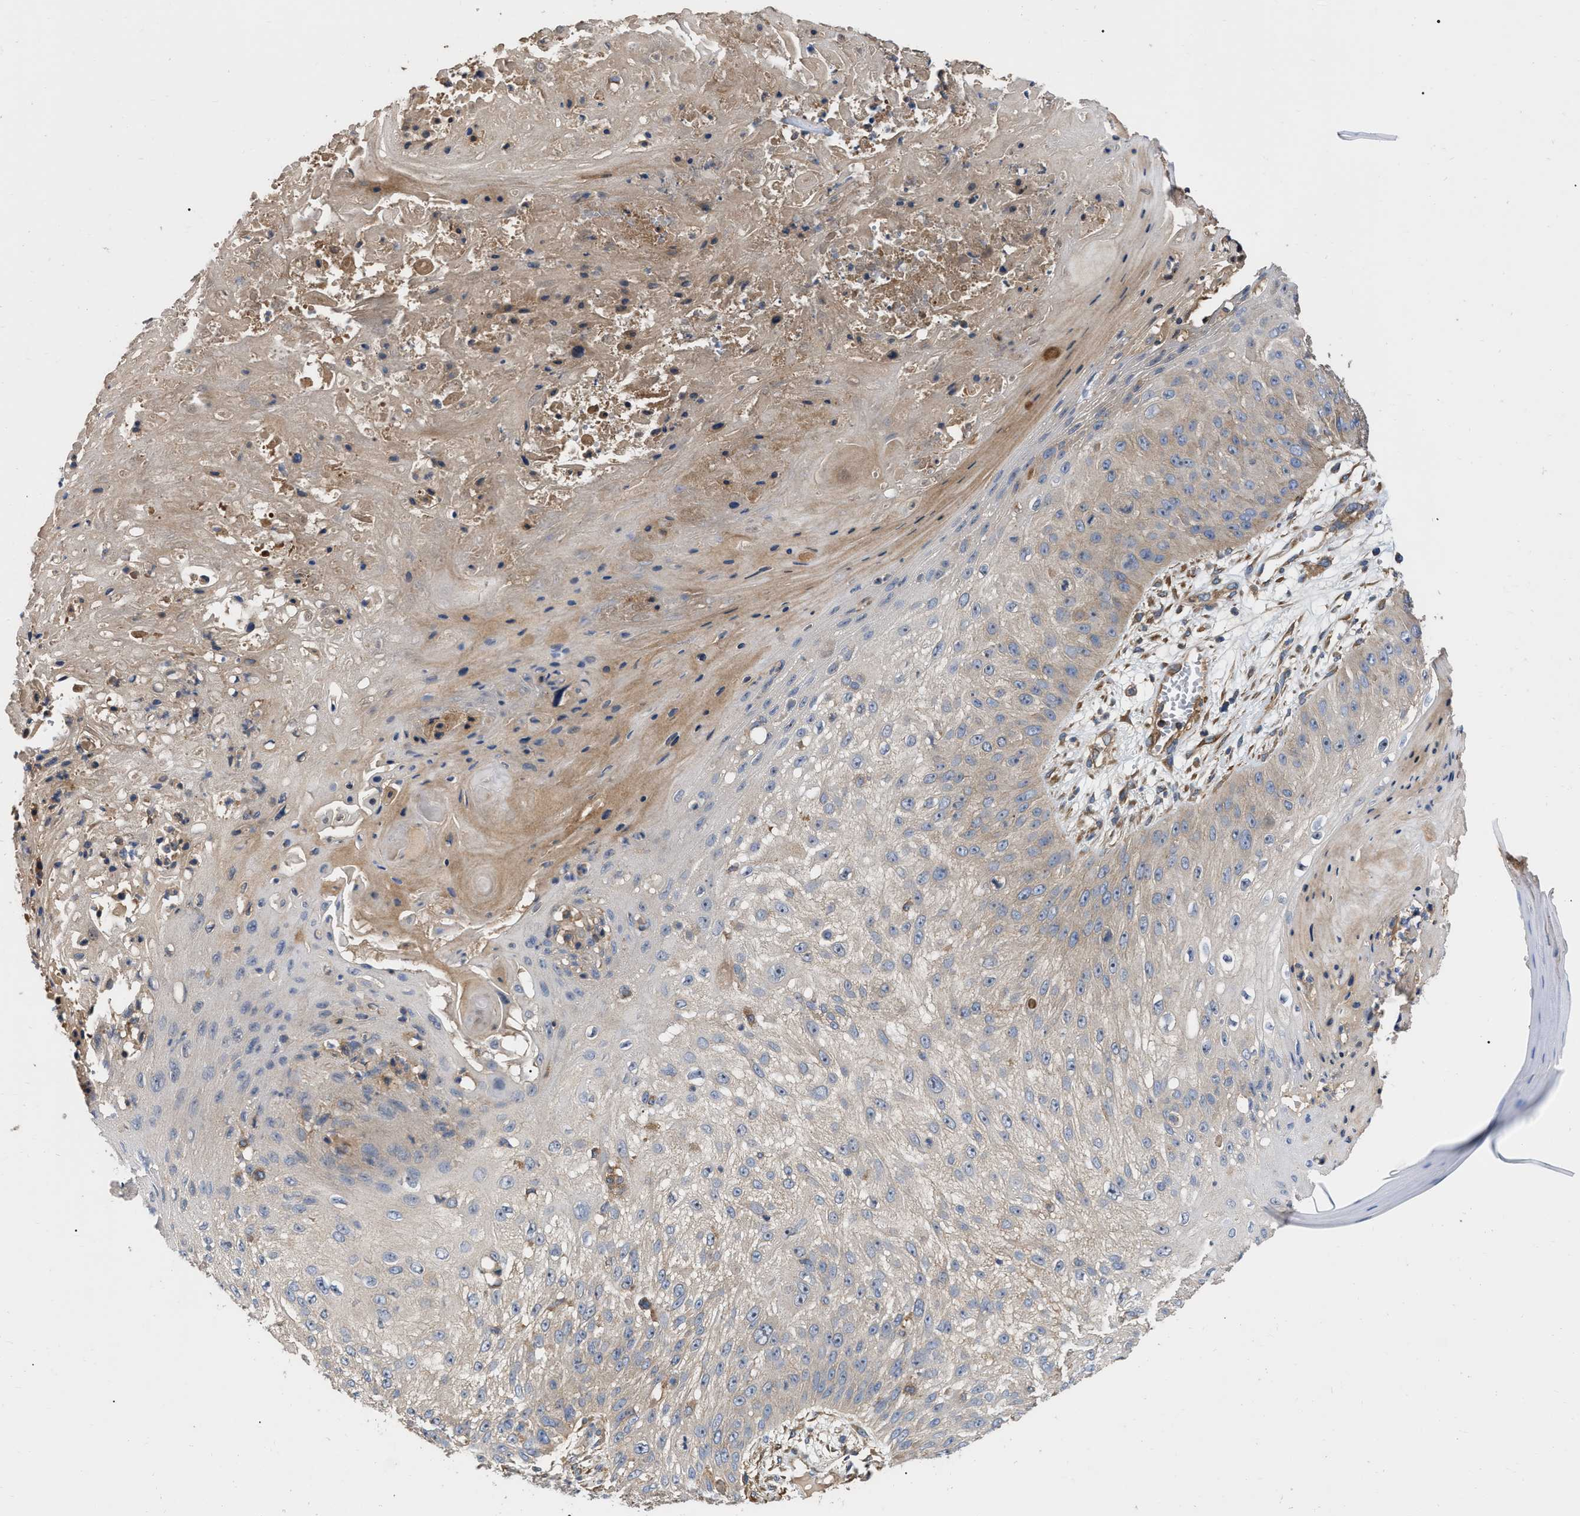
{"staining": {"intensity": "weak", "quantity": "<25%", "location": "cytoplasmic/membranous"}, "tissue": "skin cancer", "cell_type": "Tumor cells", "image_type": "cancer", "snomed": [{"axis": "morphology", "description": "Squamous cell carcinoma, NOS"}, {"axis": "topography", "description": "Skin"}], "caption": "Immunohistochemical staining of squamous cell carcinoma (skin) demonstrates no significant positivity in tumor cells.", "gene": "RABEP1", "patient": {"sex": "female", "age": 80}}